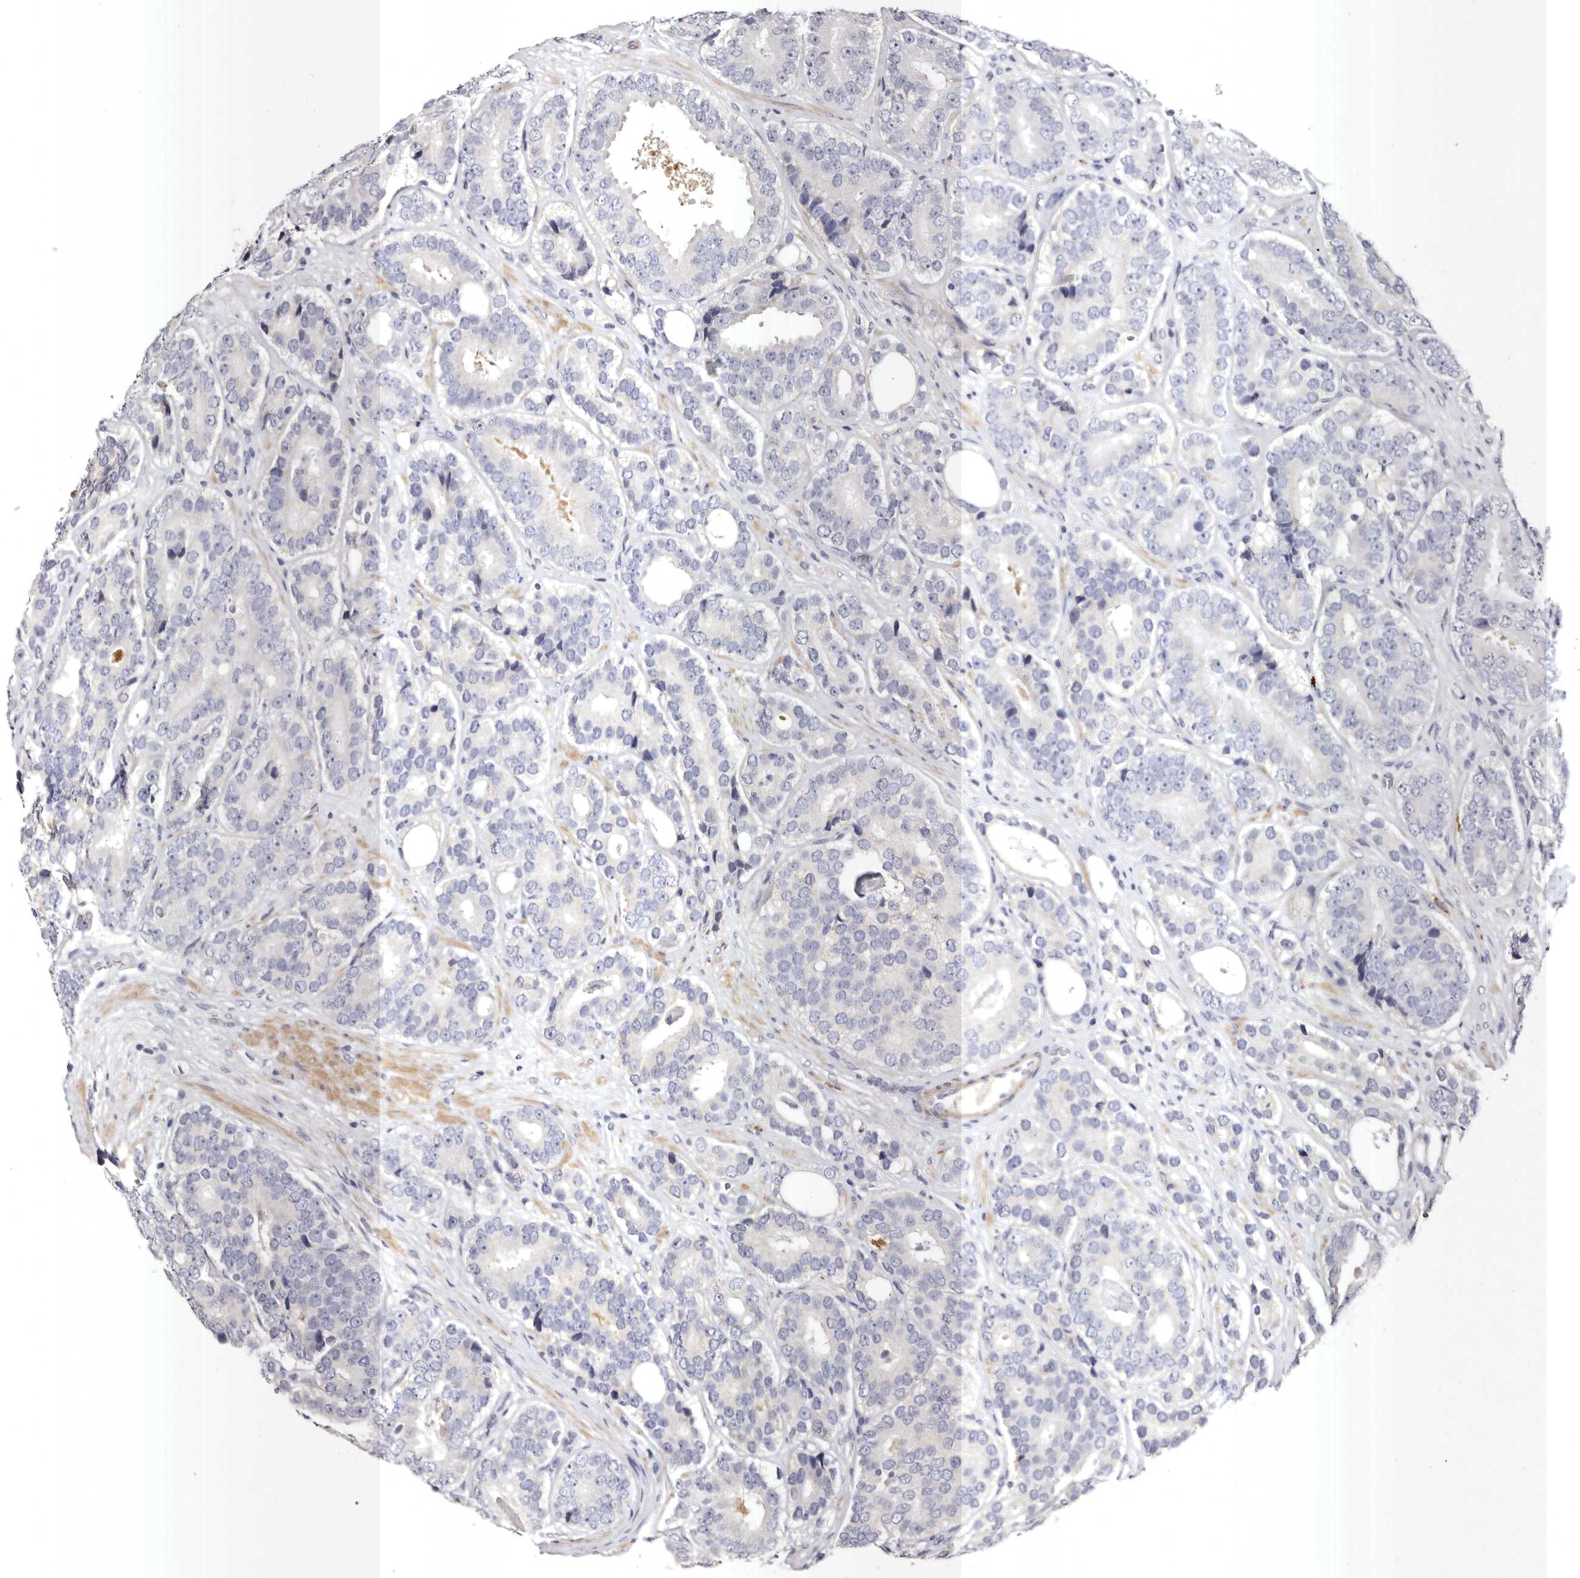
{"staining": {"intensity": "negative", "quantity": "none", "location": "none"}, "tissue": "prostate cancer", "cell_type": "Tumor cells", "image_type": "cancer", "snomed": [{"axis": "morphology", "description": "Adenocarcinoma, High grade"}, {"axis": "topography", "description": "Prostate"}], "caption": "This is a histopathology image of immunohistochemistry (IHC) staining of prostate high-grade adenocarcinoma, which shows no expression in tumor cells.", "gene": "S1PR5", "patient": {"sex": "male", "age": 56}}